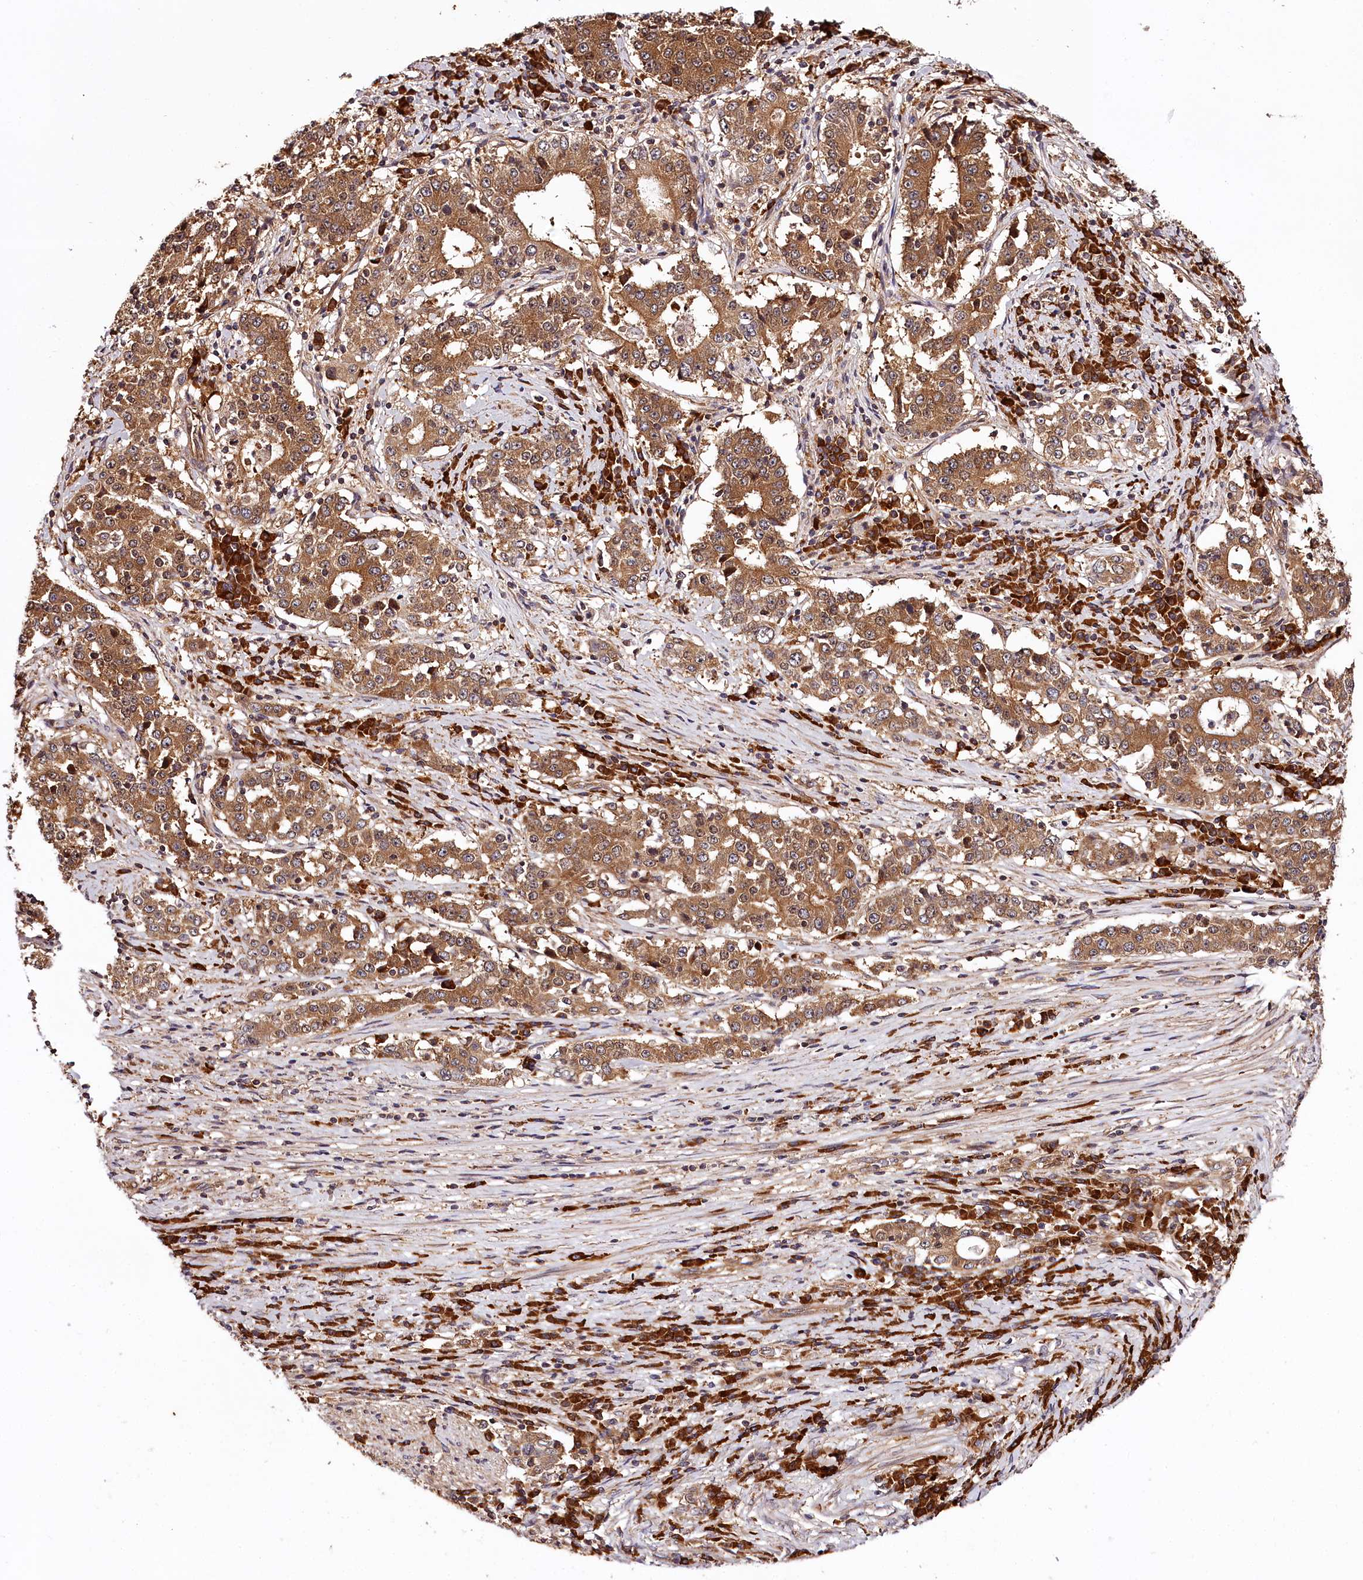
{"staining": {"intensity": "moderate", "quantity": ">75%", "location": "cytoplasmic/membranous"}, "tissue": "stomach cancer", "cell_type": "Tumor cells", "image_type": "cancer", "snomed": [{"axis": "morphology", "description": "Adenocarcinoma, NOS"}, {"axis": "topography", "description": "Stomach"}], "caption": "The micrograph demonstrates a brown stain indicating the presence of a protein in the cytoplasmic/membranous of tumor cells in adenocarcinoma (stomach).", "gene": "TARS1", "patient": {"sex": "male", "age": 59}}